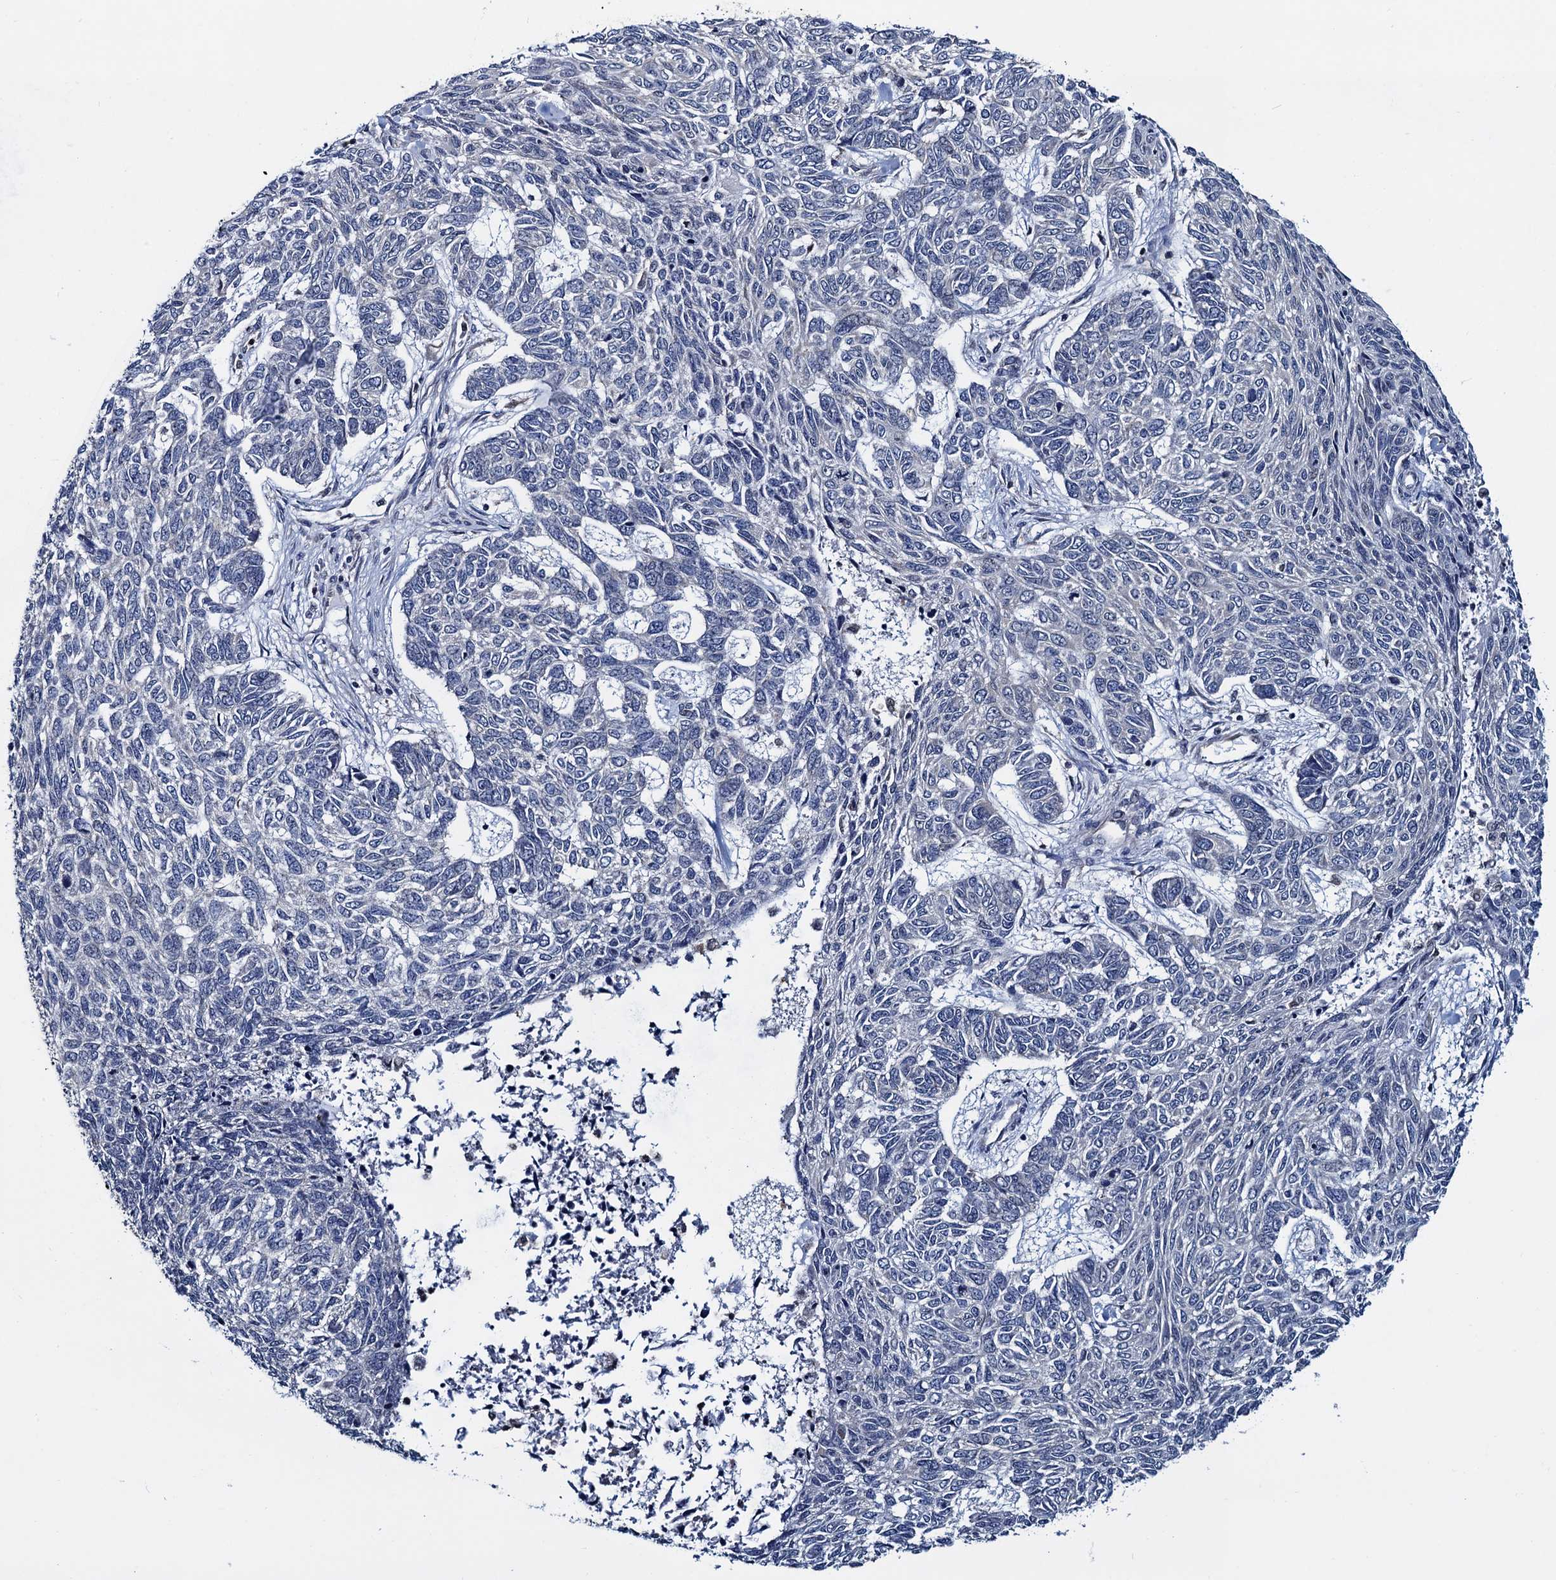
{"staining": {"intensity": "negative", "quantity": "none", "location": "none"}, "tissue": "skin cancer", "cell_type": "Tumor cells", "image_type": "cancer", "snomed": [{"axis": "morphology", "description": "Basal cell carcinoma"}, {"axis": "topography", "description": "Skin"}], "caption": "A photomicrograph of human skin cancer (basal cell carcinoma) is negative for staining in tumor cells.", "gene": "RNF125", "patient": {"sex": "female", "age": 65}}